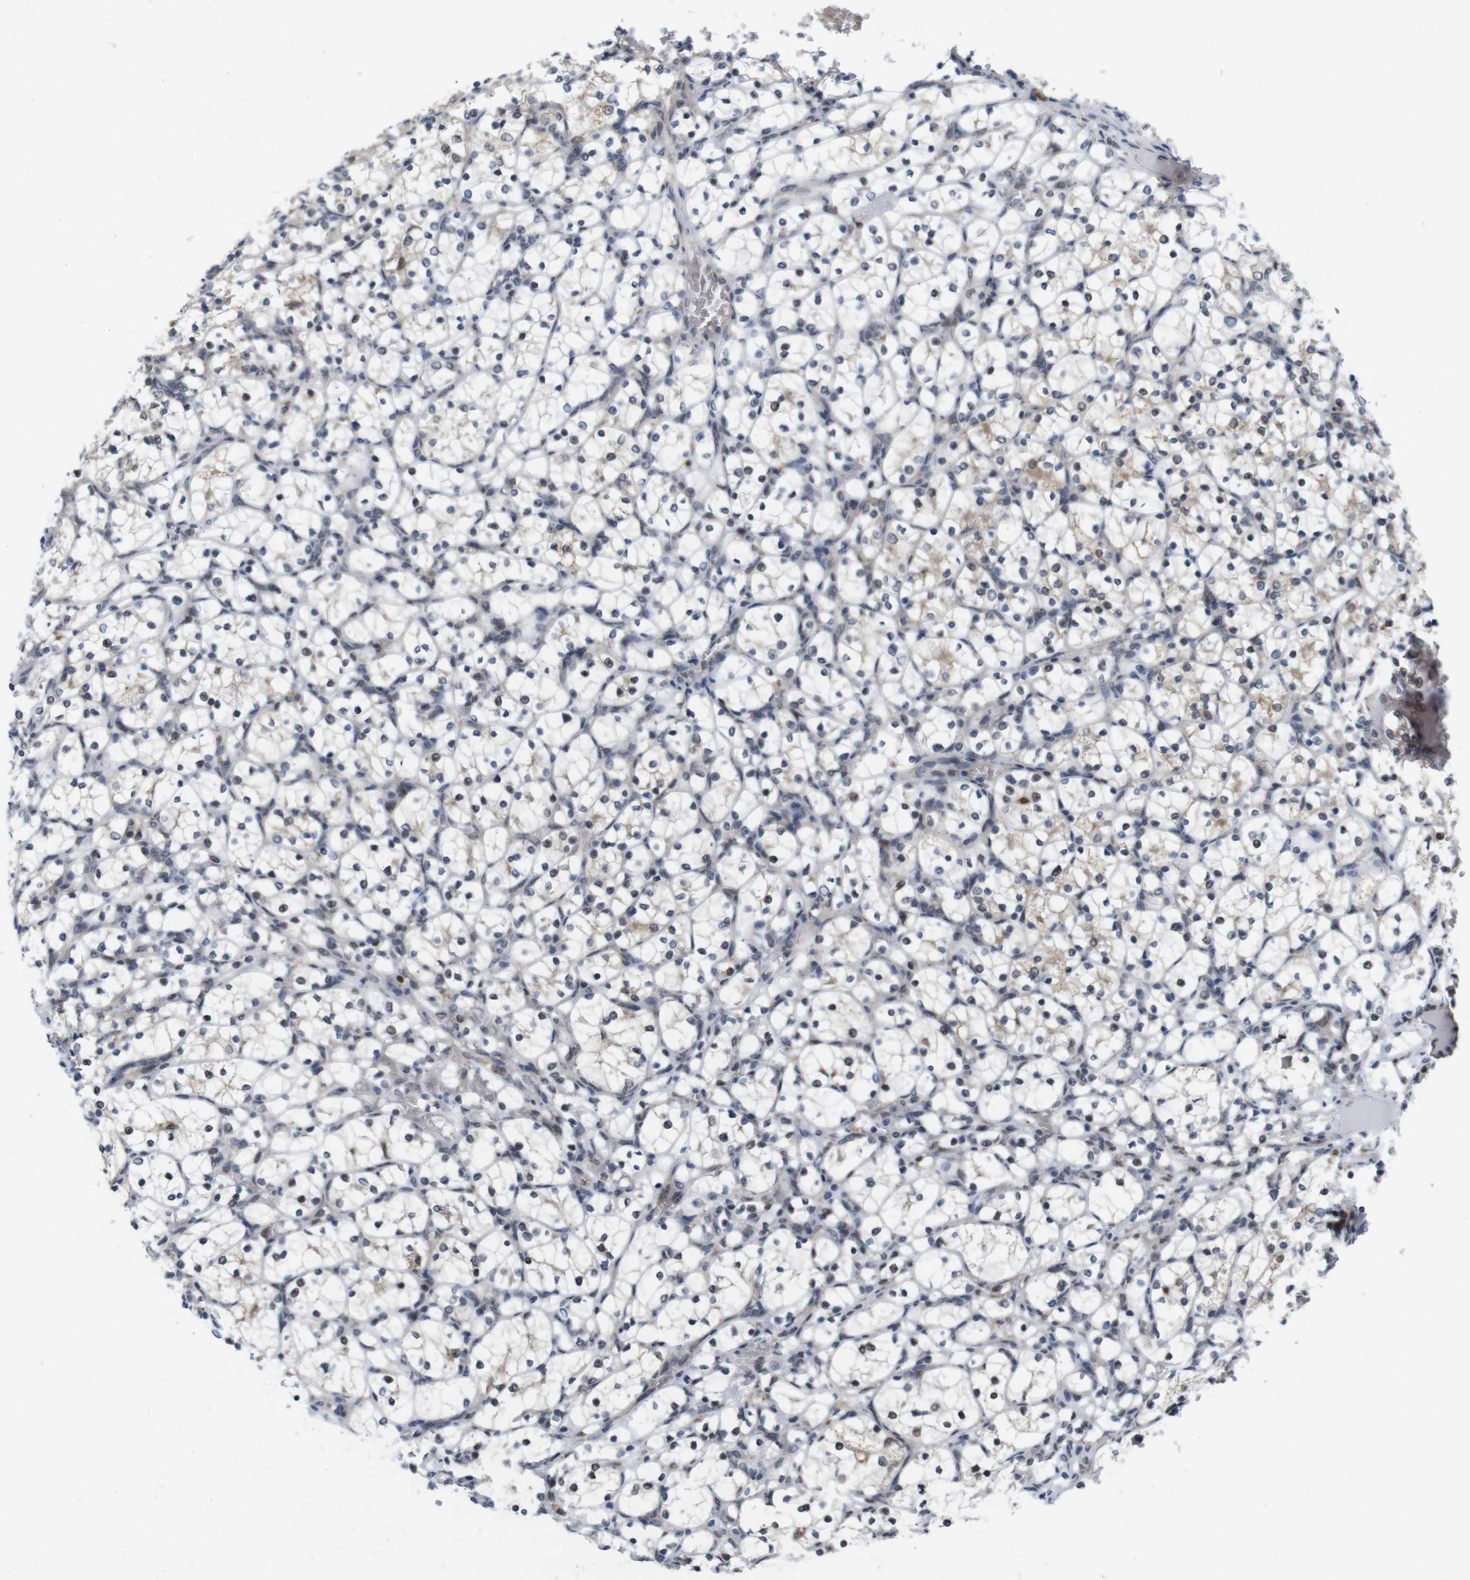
{"staining": {"intensity": "weak", "quantity": ">75%", "location": "cytoplasmic/membranous,nuclear"}, "tissue": "renal cancer", "cell_type": "Tumor cells", "image_type": "cancer", "snomed": [{"axis": "morphology", "description": "Adenocarcinoma, NOS"}, {"axis": "topography", "description": "Kidney"}], "caption": "Weak cytoplasmic/membranous and nuclear staining is appreciated in approximately >75% of tumor cells in renal adenocarcinoma. The protein is stained brown, and the nuclei are stained in blue (DAB (3,3'-diaminobenzidine) IHC with brightfield microscopy, high magnification).", "gene": "PNMA8A", "patient": {"sex": "female", "age": 69}}